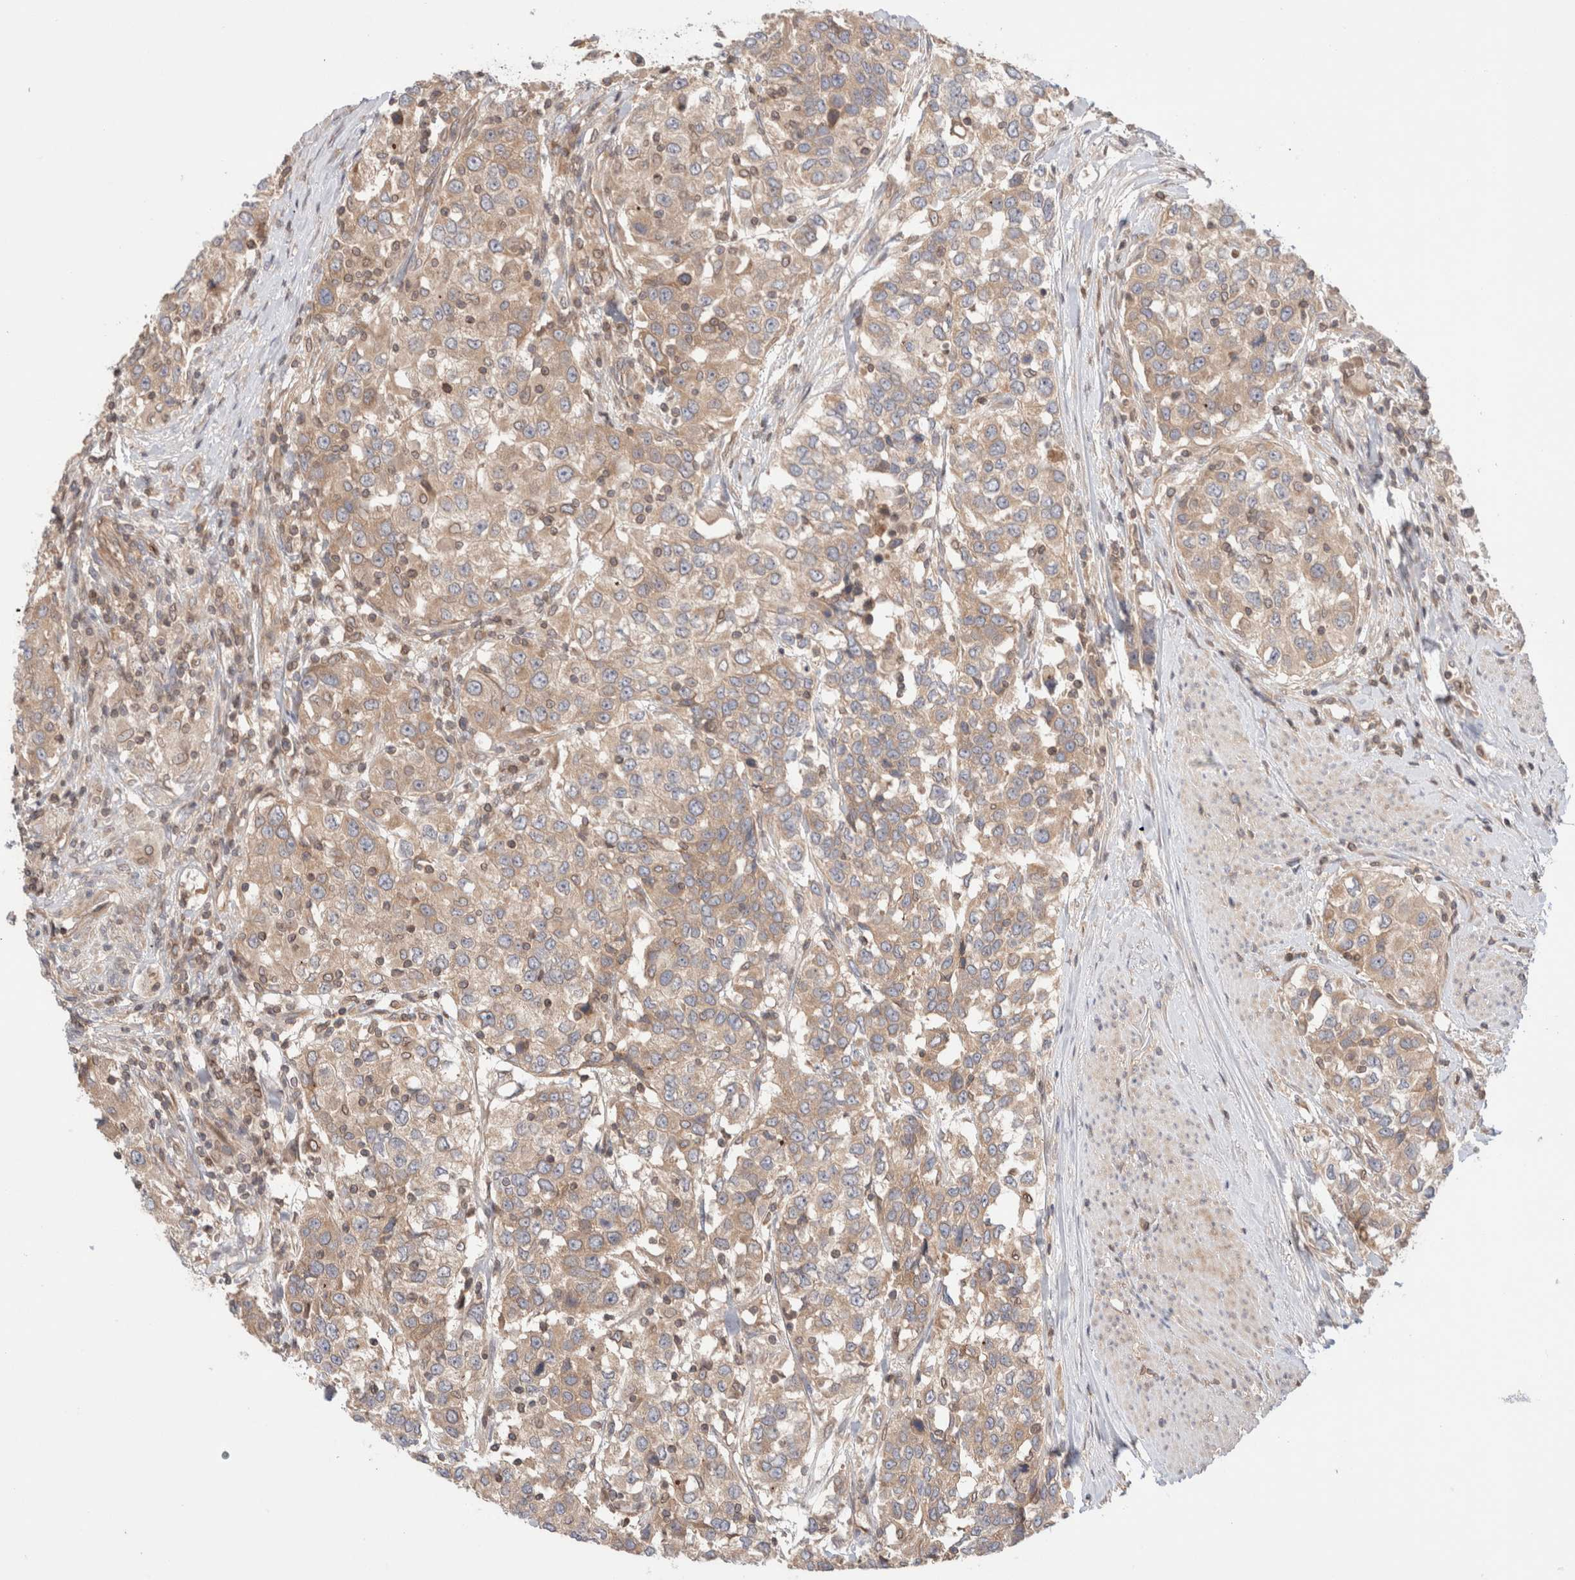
{"staining": {"intensity": "moderate", "quantity": ">75%", "location": "cytoplasmic/membranous"}, "tissue": "urothelial cancer", "cell_type": "Tumor cells", "image_type": "cancer", "snomed": [{"axis": "morphology", "description": "Urothelial carcinoma, High grade"}, {"axis": "topography", "description": "Urinary bladder"}], "caption": "Protein expression analysis of urothelial cancer displays moderate cytoplasmic/membranous expression in about >75% of tumor cells.", "gene": "SIKE1", "patient": {"sex": "female", "age": 80}}